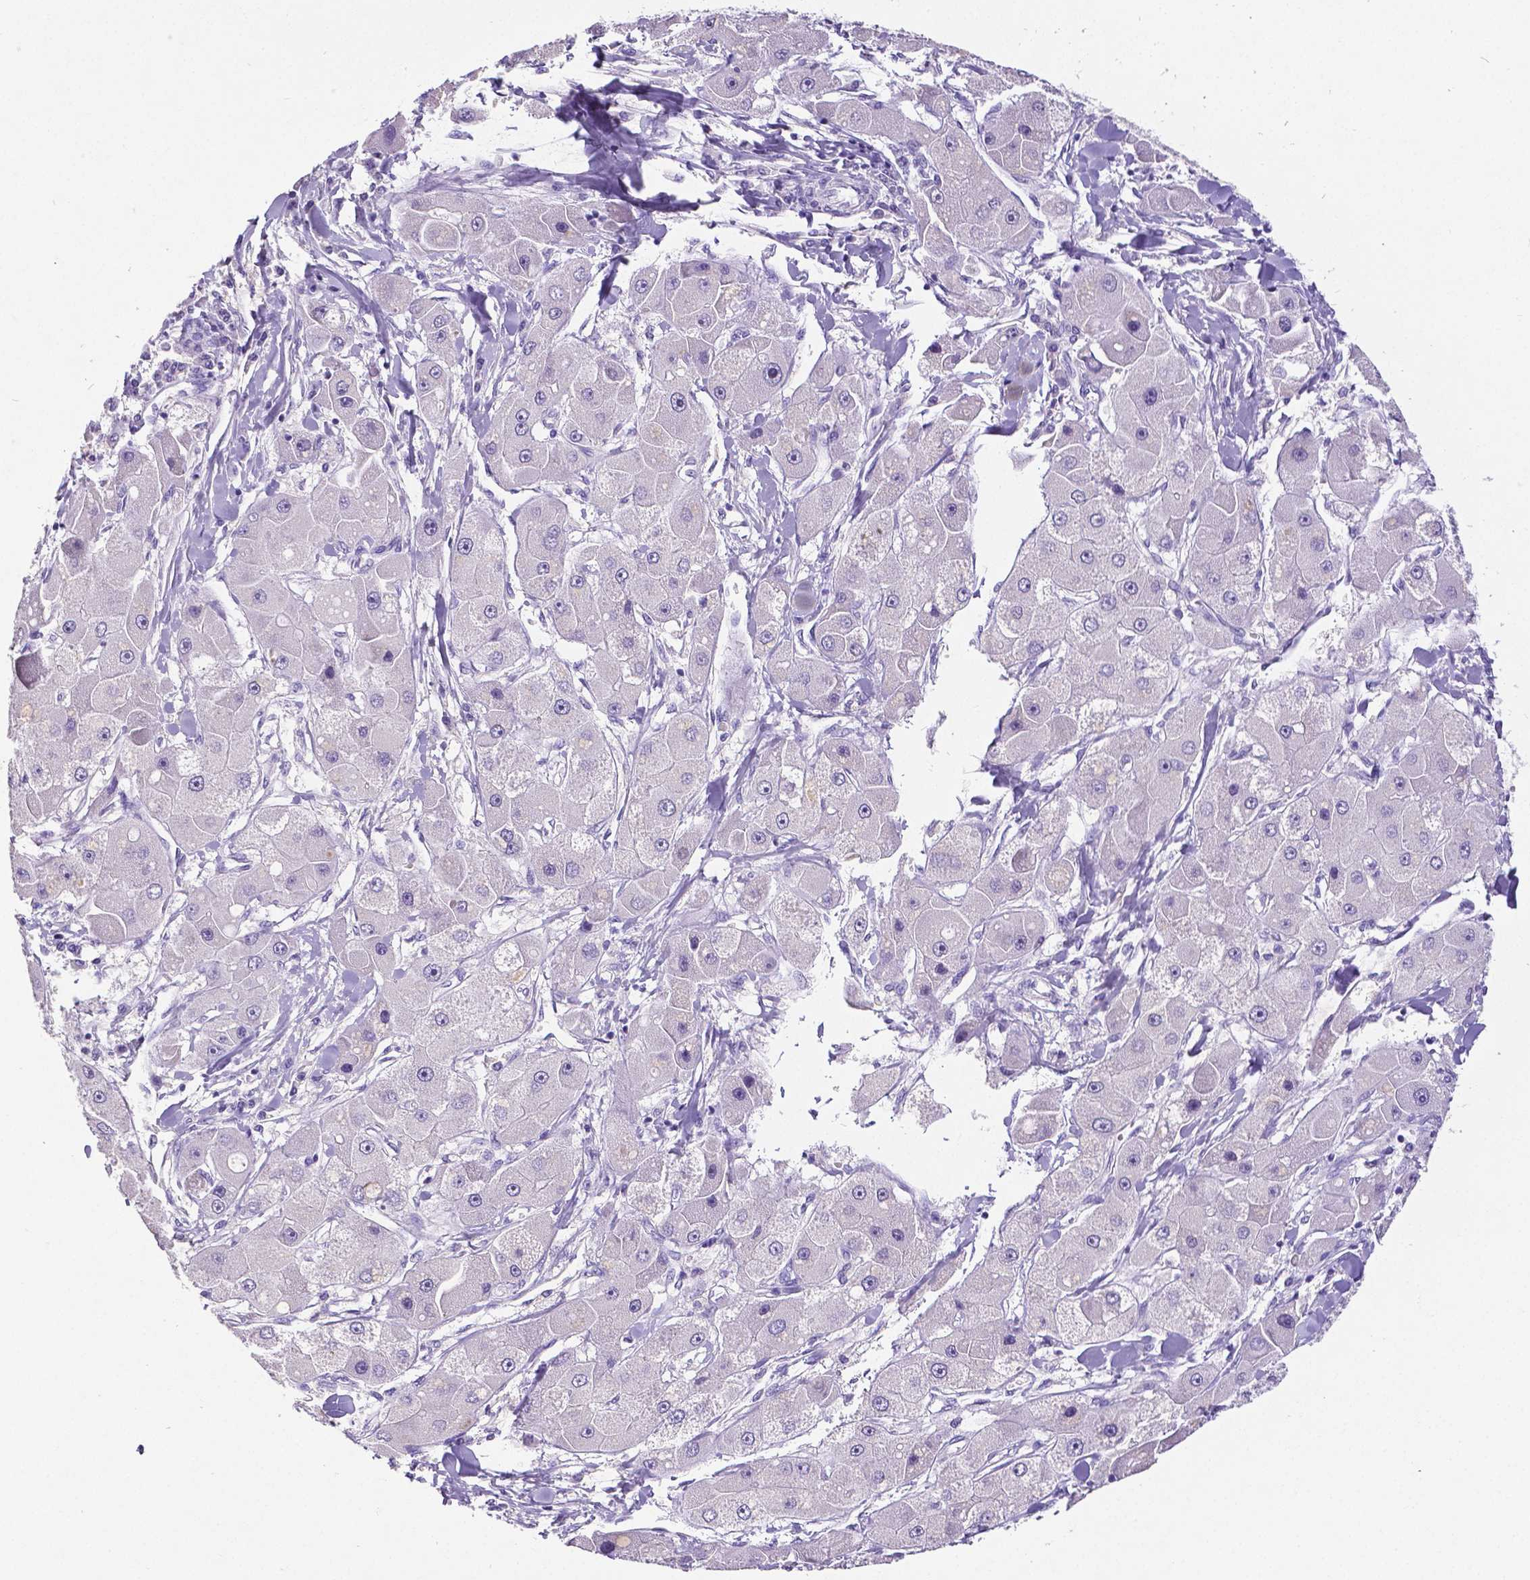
{"staining": {"intensity": "negative", "quantity": "none", "location": "none"}, "tissue": "liver cancer", "cell_type": "Tumor cells", "image_type": "cancer", "snomed": [{"axis": "morphology", "description": "Carcinoma, Hepatocellular, NOS"}, {"axis": "topography", "description": "Liver"}], "caption": "Immunohistochemistry (IHC) of human liver cancer (hepatocellular carcinoma) demonstrates no staining in tumor cells.", "gene": "SATB2", "patient": {"sex": "male", "age": 24}}